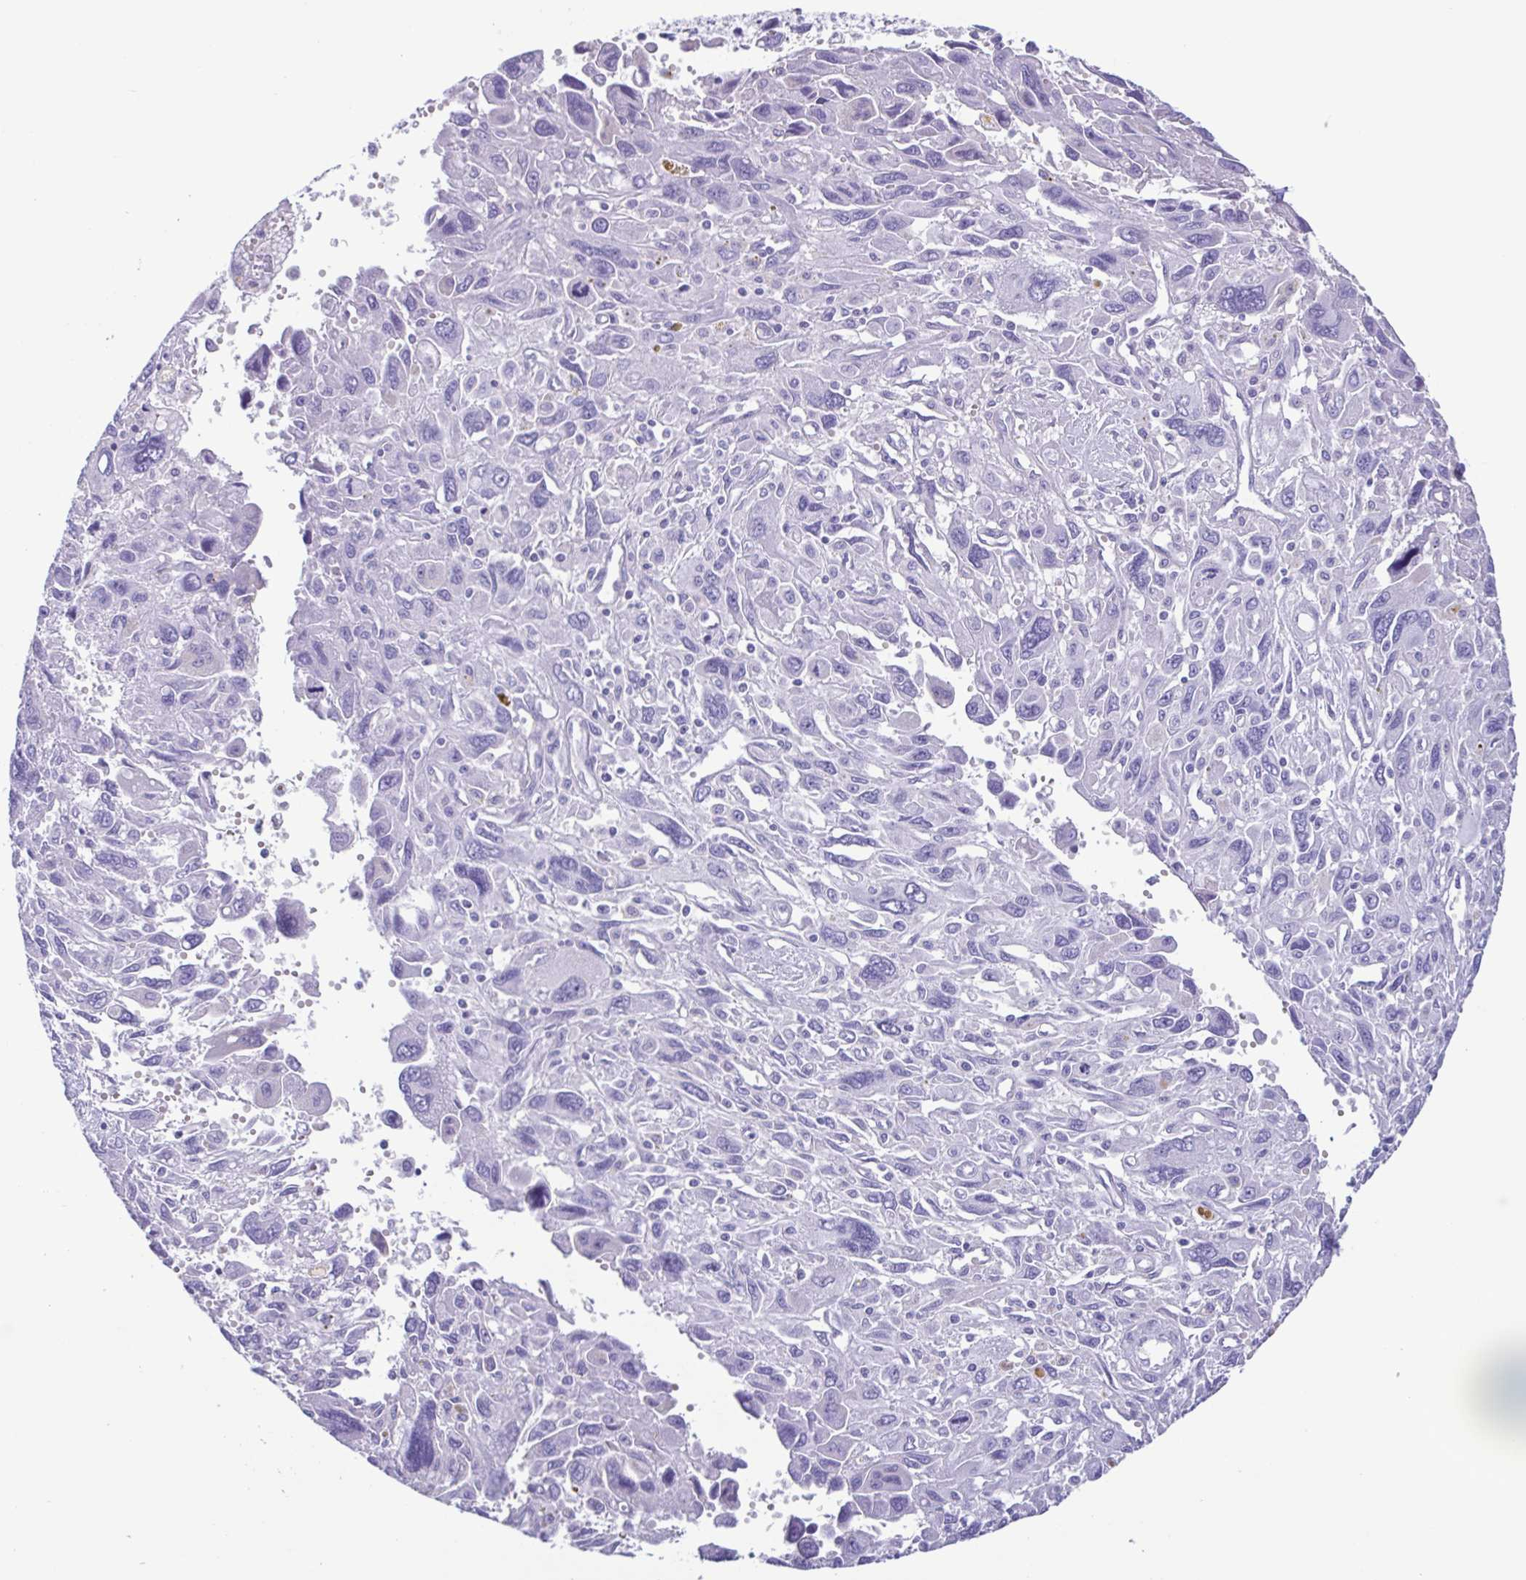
{"staining": {"intensity": "negative", "quantity": "none", "location": "none"}, "tissue": "pancreatic cancer", "cell_type": "Tumor cells", "image_type": "cancer", "snomed": [{"axis": "morphology", "description": "Adenocarcinoma, NOS"}, {"axis": "topography", "description": "Pancreas"}], "caption": "DAB (3,3'-diaminobenzidine) immunohistochemical staining of pancreatic cancer shows no significant staining in tumor cells.", "gene": "ACTRT3", "patient": {"sex": "female", "age": 47}}